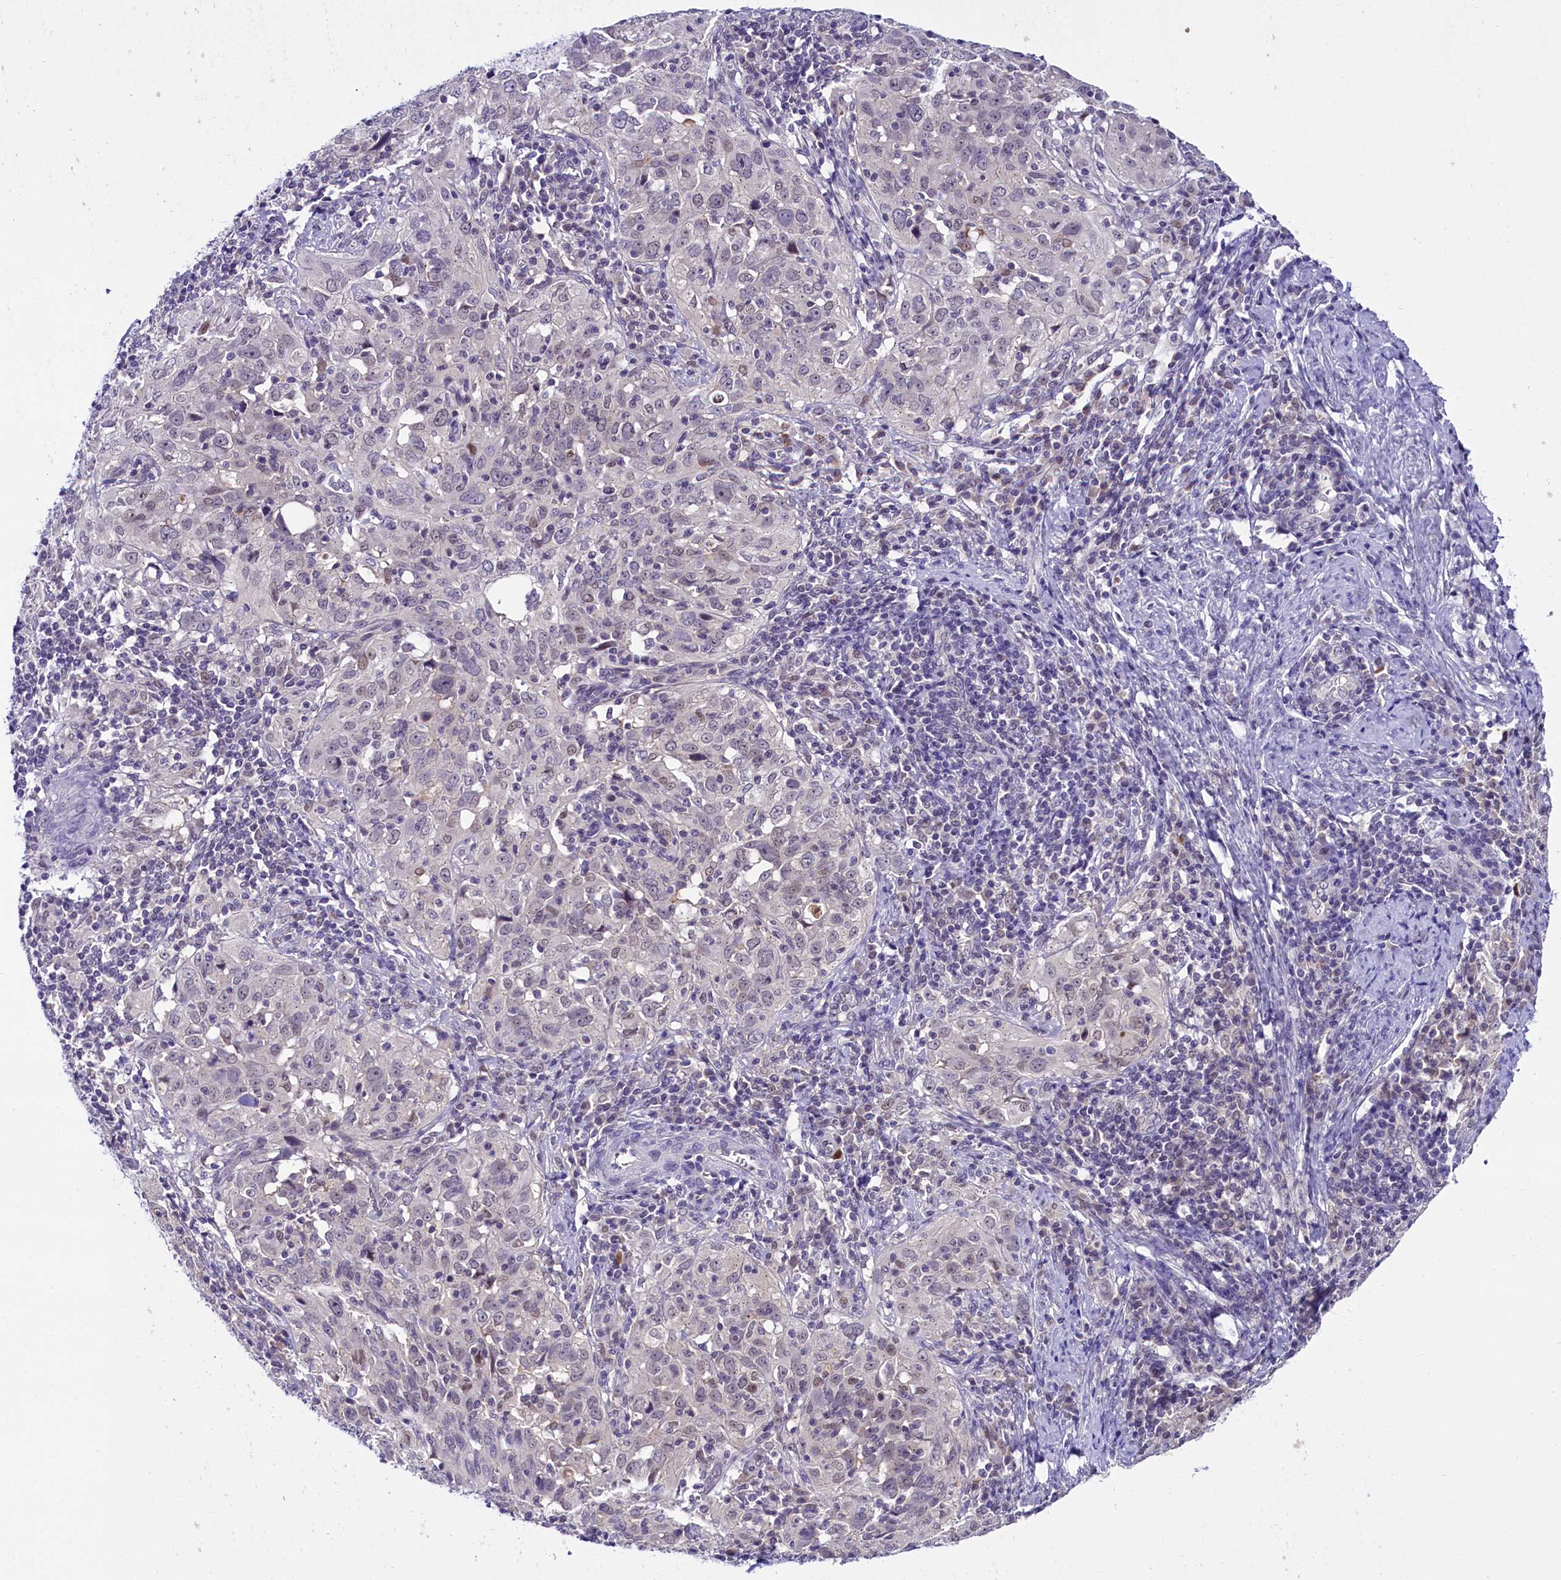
{"staining": {"intensity": "negative", "quantity": "none", "location": "none"}, "tissue": "cervical cancer", "cell_type": "Tumor cells", "image_type": "cancer", "snomed": [{"axis": "morphology", "description": "Normal tissue, NOS"}, {"axis": "morphology", "description": "Squamous cell carcinoma, NOS"}, {"axis": "topography", "description": "Cervix"}], "caption": "The photomicrograph demonstrates no staining of tumor cells in cervical cancer. Nuclei are stained in blue.", "gene": "IQCN", "patient": {"sex": "female", "age": 31}}